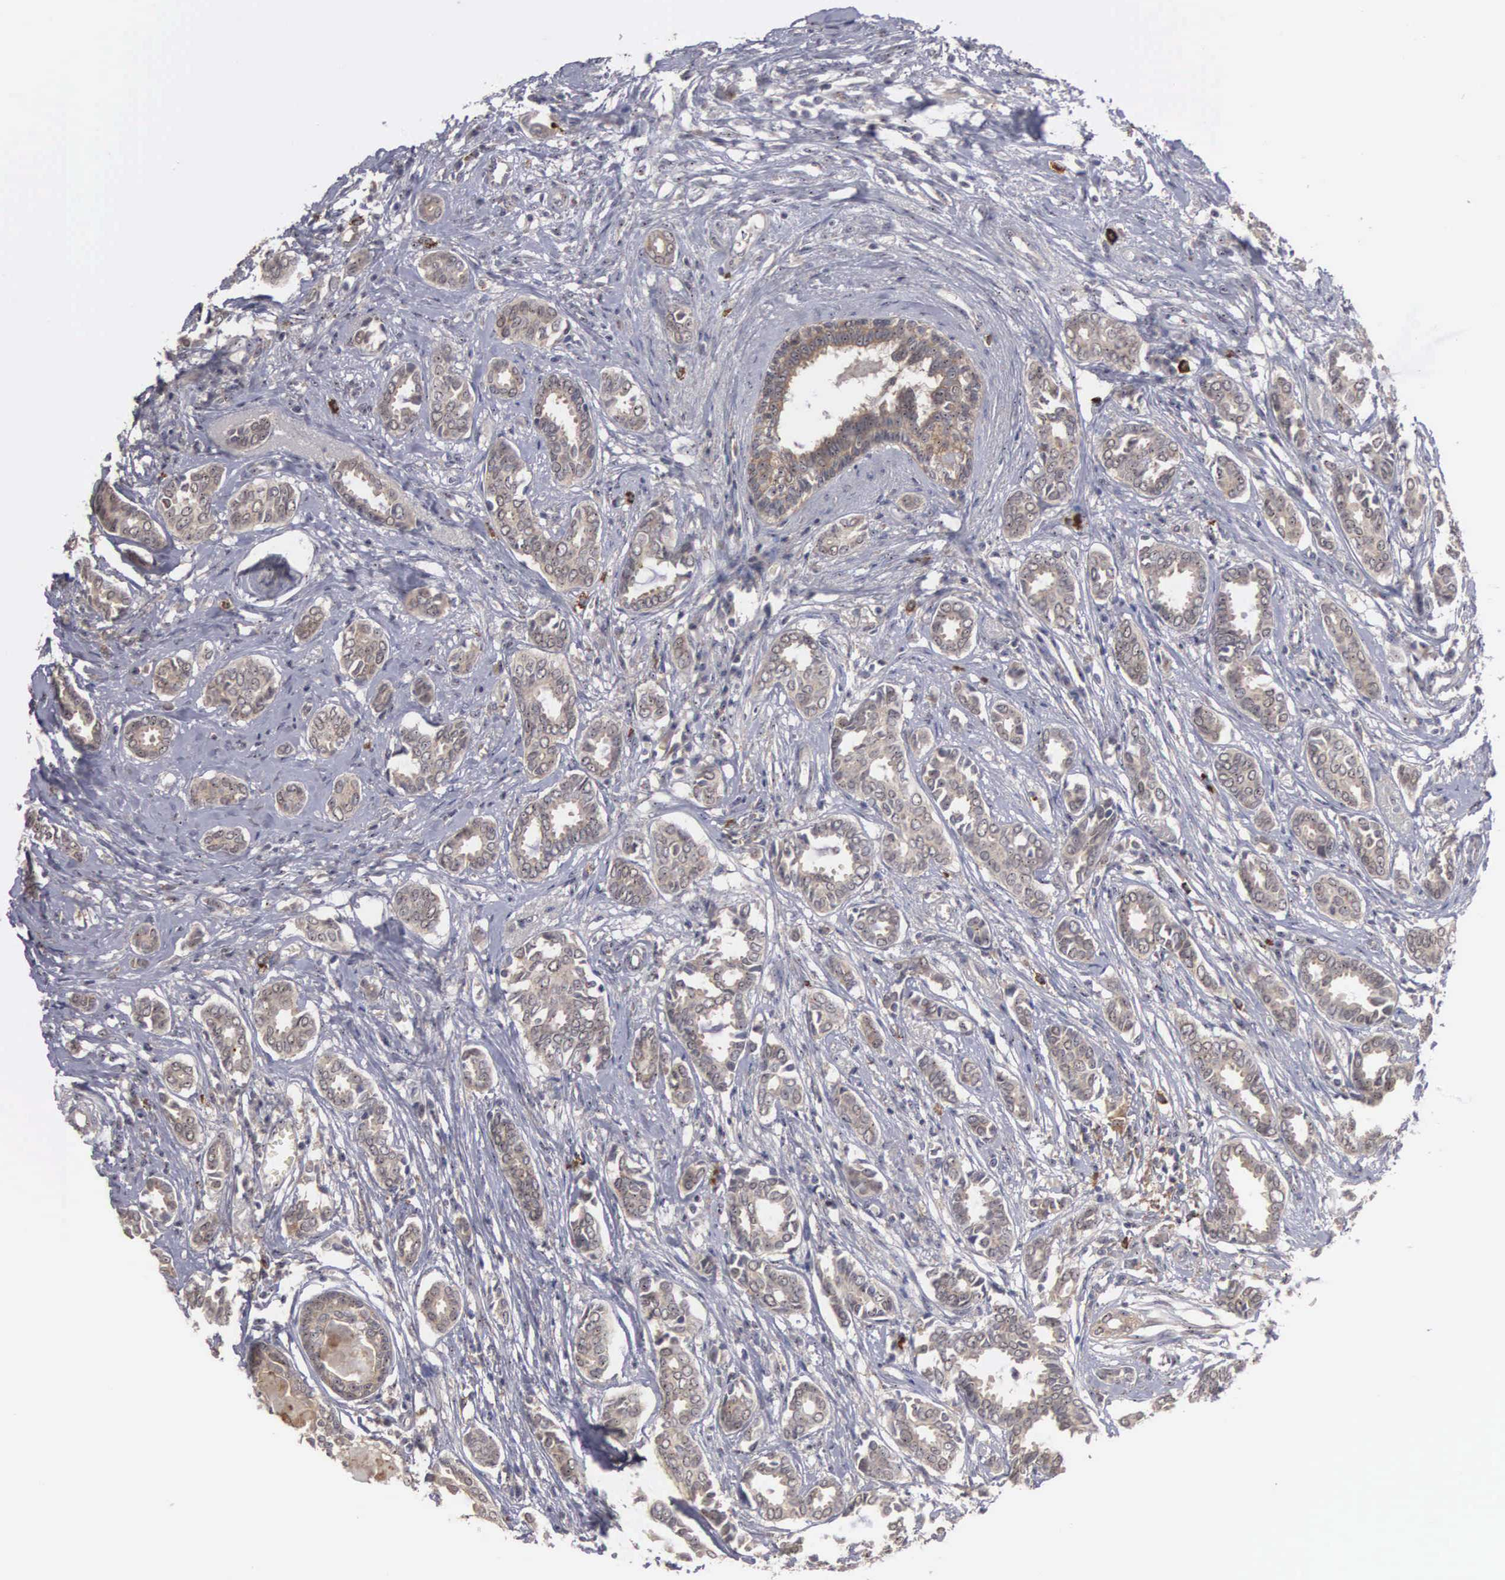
{"staining": {"intensity": "moderate", "quantity": ">75%", "location": "cytoplasmic/membranous"}, "tissue": "breast cancer", "cell_type": "Tumor cells", "image_type": "cancer", "snomed": [{"axis": "morphology", "description": "Duct carcinoma"}, {"axis": "topography", "description": "Breast"}], "caption": "Immunohistochemical staining of human breast invasive ductal carcinoma reveals medium levels of moderate cytoplasmic/membranous staining in approximately >75% of tumor cells.", "gene": "AMN", "patient": {"sex": "female", "age": 50}}